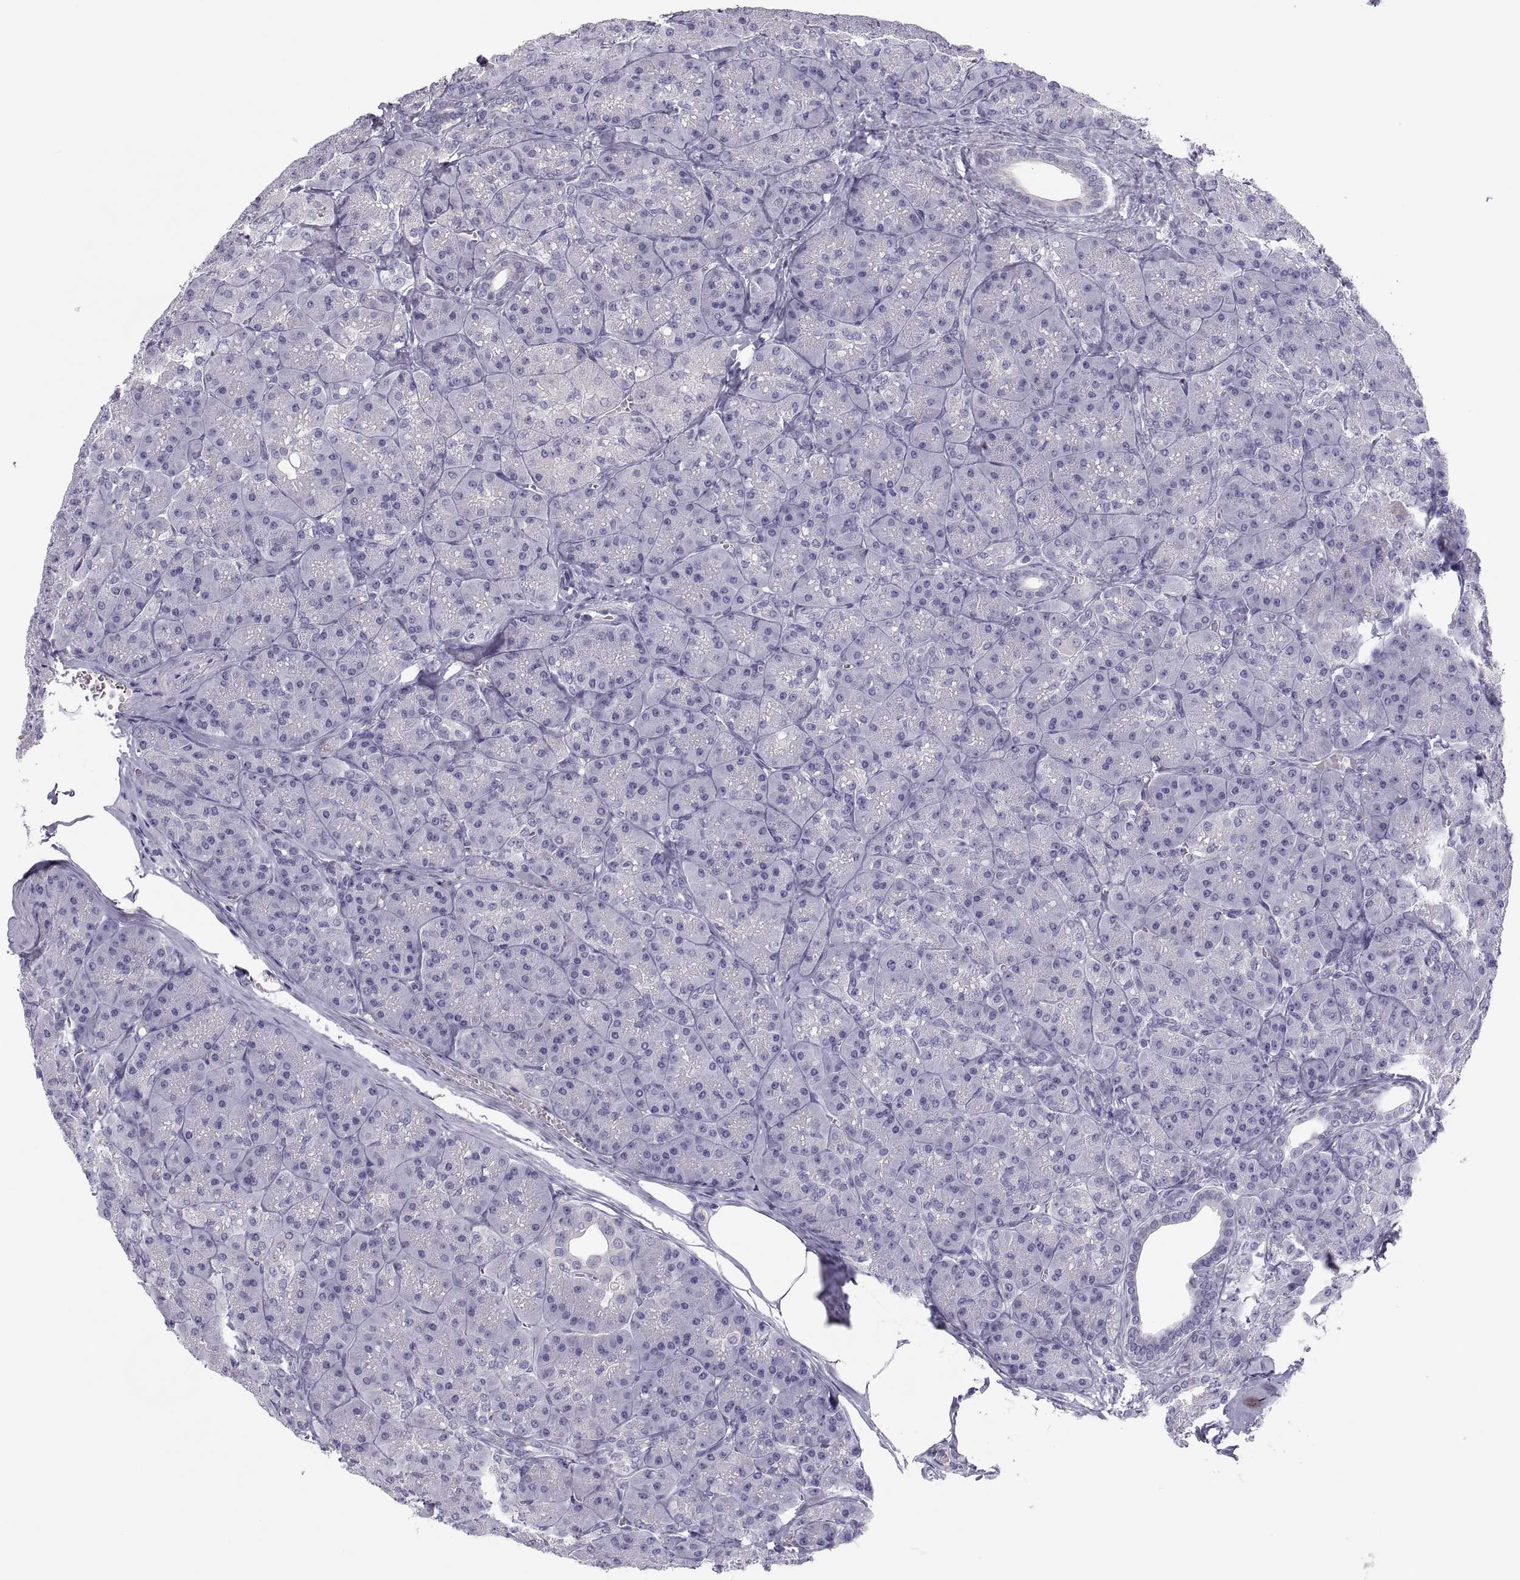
{"staining": {"intensity": "negative", "quantity": "none", "location": "none"}, "tissue": "pancreas", "cell_type": "Exocrine glandular cells", "image_type": "normal", "snomed": [{"axis": "morphology", "description": "Normal tissue, NOS"}, {"axis": "topography", "description": "Pancreas"}], "caption": "Immunohistochemistry (IHC) of benign pancreas displays no staining in exocrine glandular cells. (Brightfield microscopy of DAB (3,3'-diaminobenzidine) immunohistochemistry at high magnification).", "gene": "MAGEB2", "patient": {"sex": "male", "age": 57}}